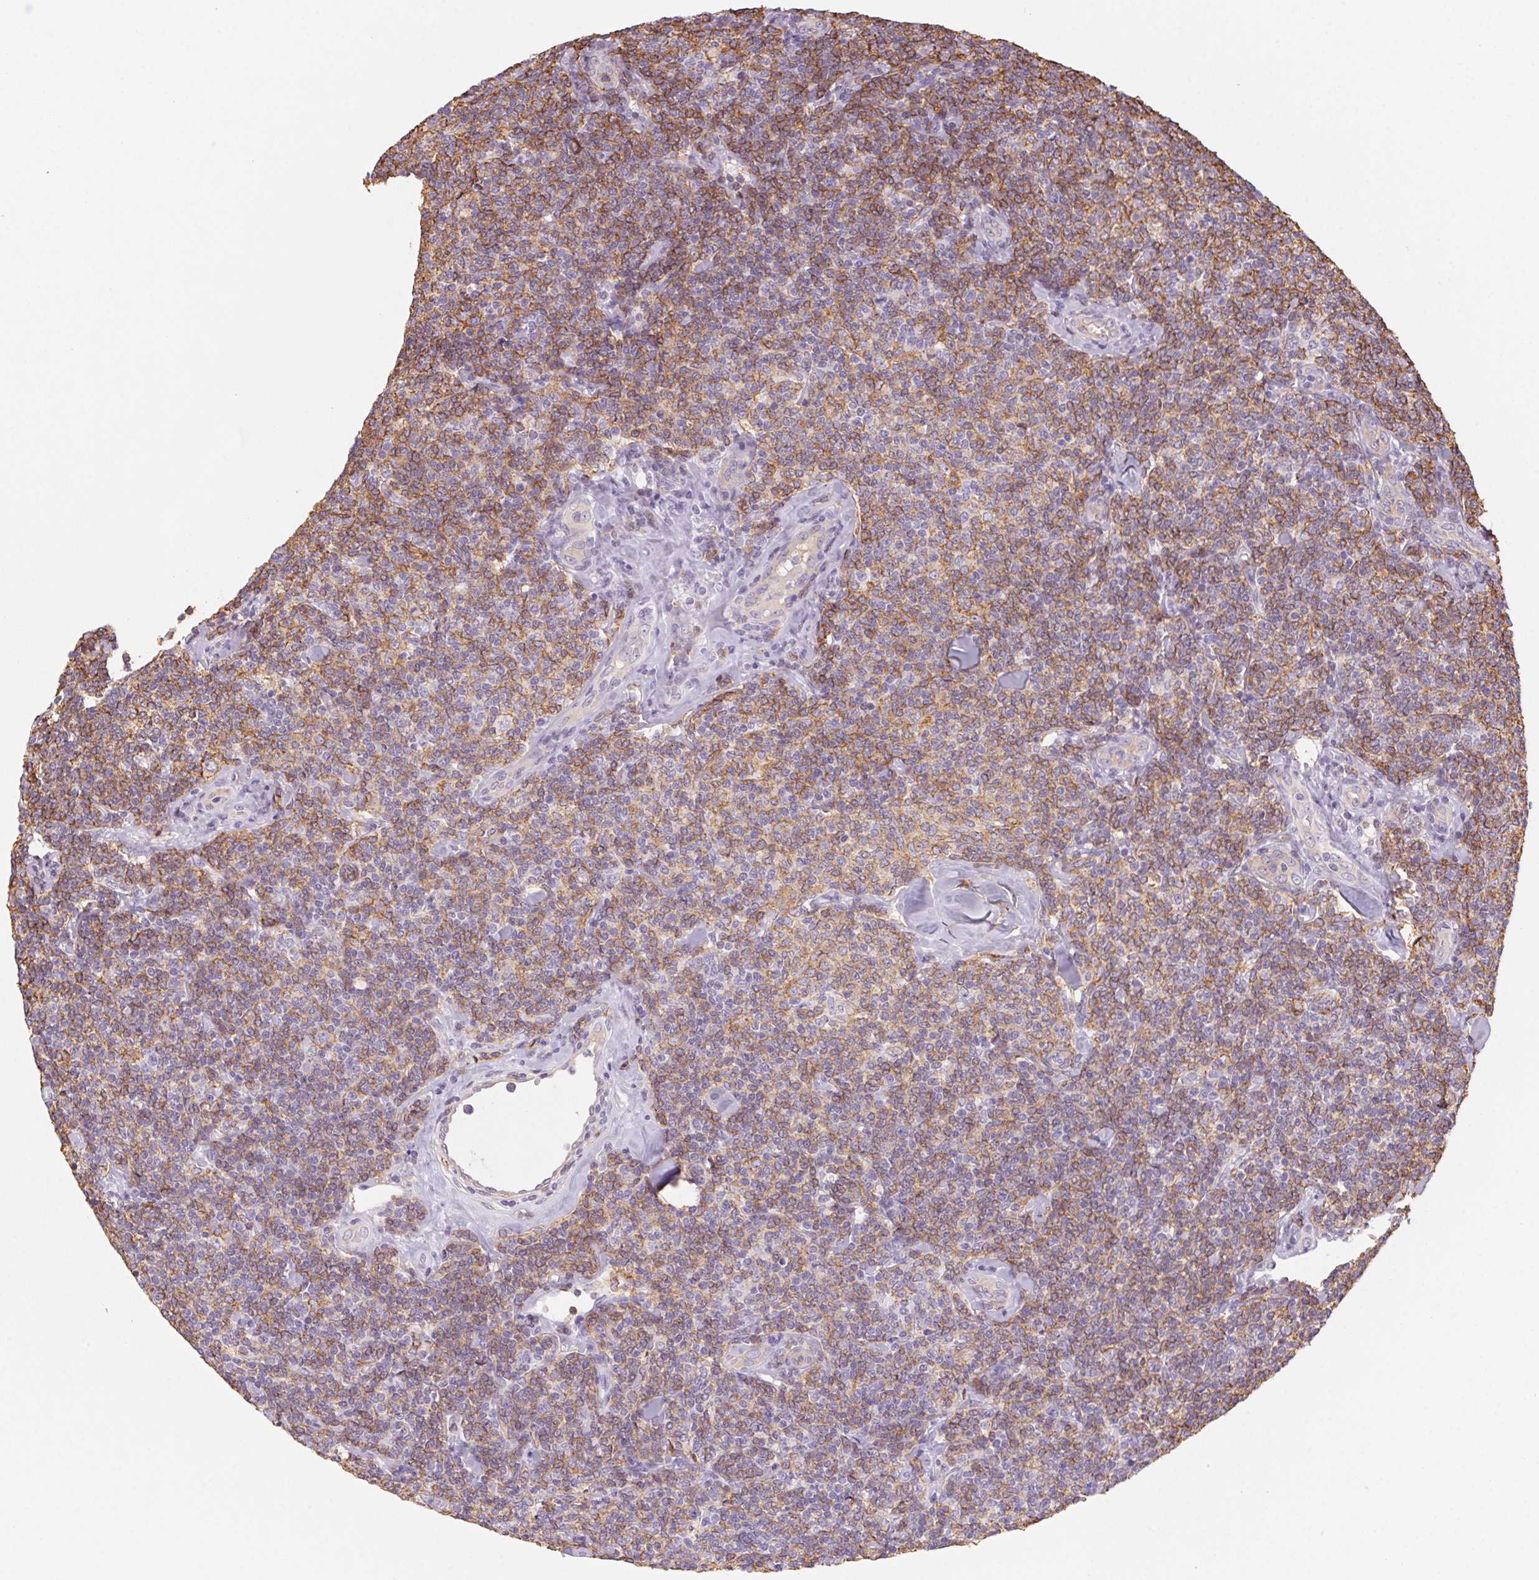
{"staining": {"intensity": "moderate", "quantity": "25%-75%", "location": "cytoplasmic/membranous"}, "tissue": "lymphoma", "cell_type": "Tumor cells", "image_type": "cancer", "snomed": [{"axis": "morphology", "description": "Malignant lymphoma, non-Hodgkin's type, Low grade"}, {"axis": "topography", "description": "Lymph node"}], "caption": "IHC micrograph of lymphoma stained for a protein (brown), which displays medium levels of moderate cytoplasmic/membranous positivity in about 25%-75% of tumor cells.", "gene": "PRPH", "patient": {"sex": "female", "age": 56}}